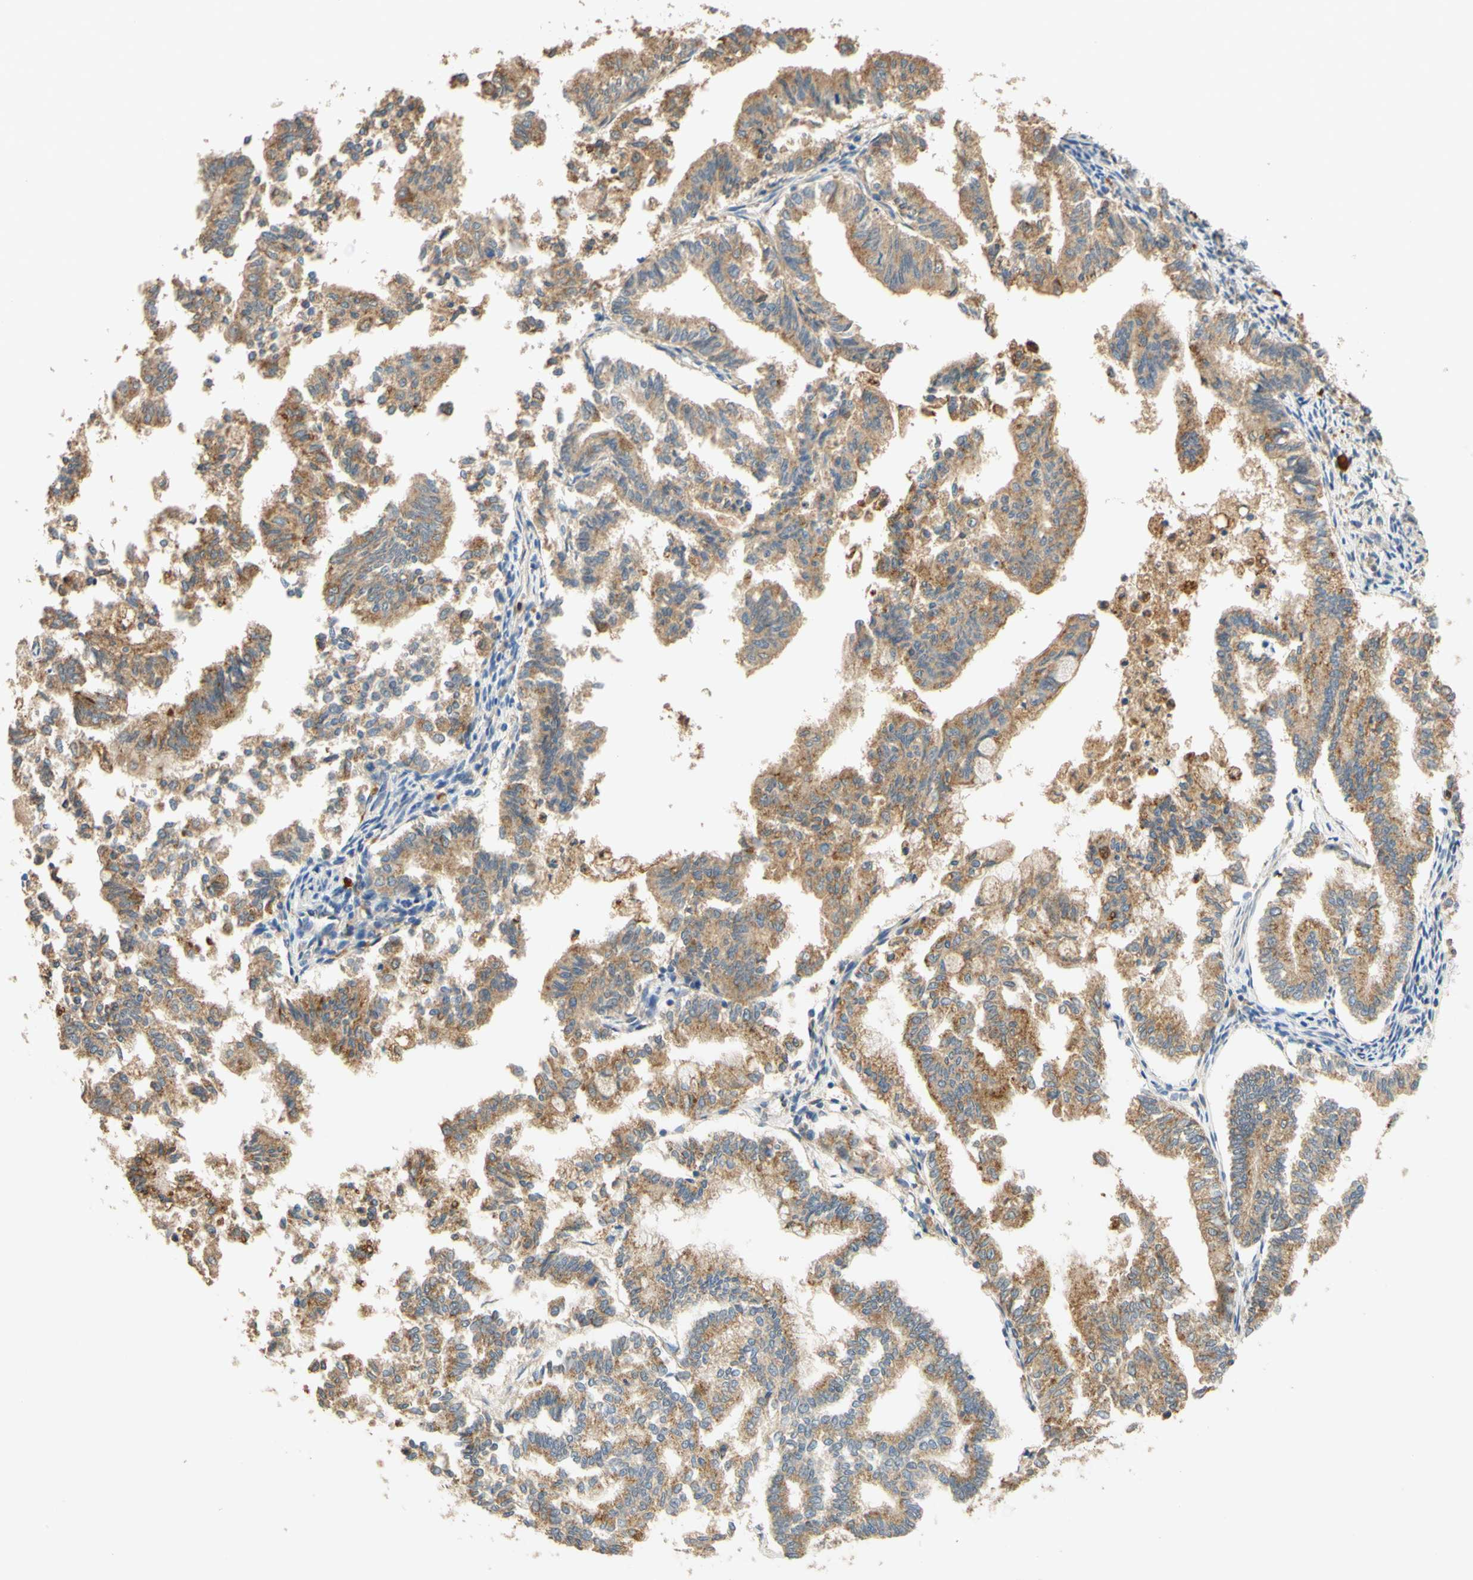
{"staining": {"intensity": "moderate", "quantity": ">75%", "location": "cytoplasmic/membranous"}, "tissue": "endometrial cancer", "cell_type": "Tumor cells", "image_type": "cancer", "snomed": [{"axis": "morphology", "description": "Necrosis, NOS"}, {"axis": "morphology", "description": "Adenocarcinoma, NOS"}, {"axis": "topography", "description": "Endometrium"}], "caption": "IHC histopathology image of neoplastic tissue: human endometrial cancer (adenocarcinoma) stained using immunohistochemistry demonstrates medium levels of moderate protein expression localized specifically in the cytoplasmic/membranous of tumor cells, appearing as a cytoplasmic/membranous brown color.", "gene": "ENTREP2", "patient": {"sex": "female", "age": 79}}